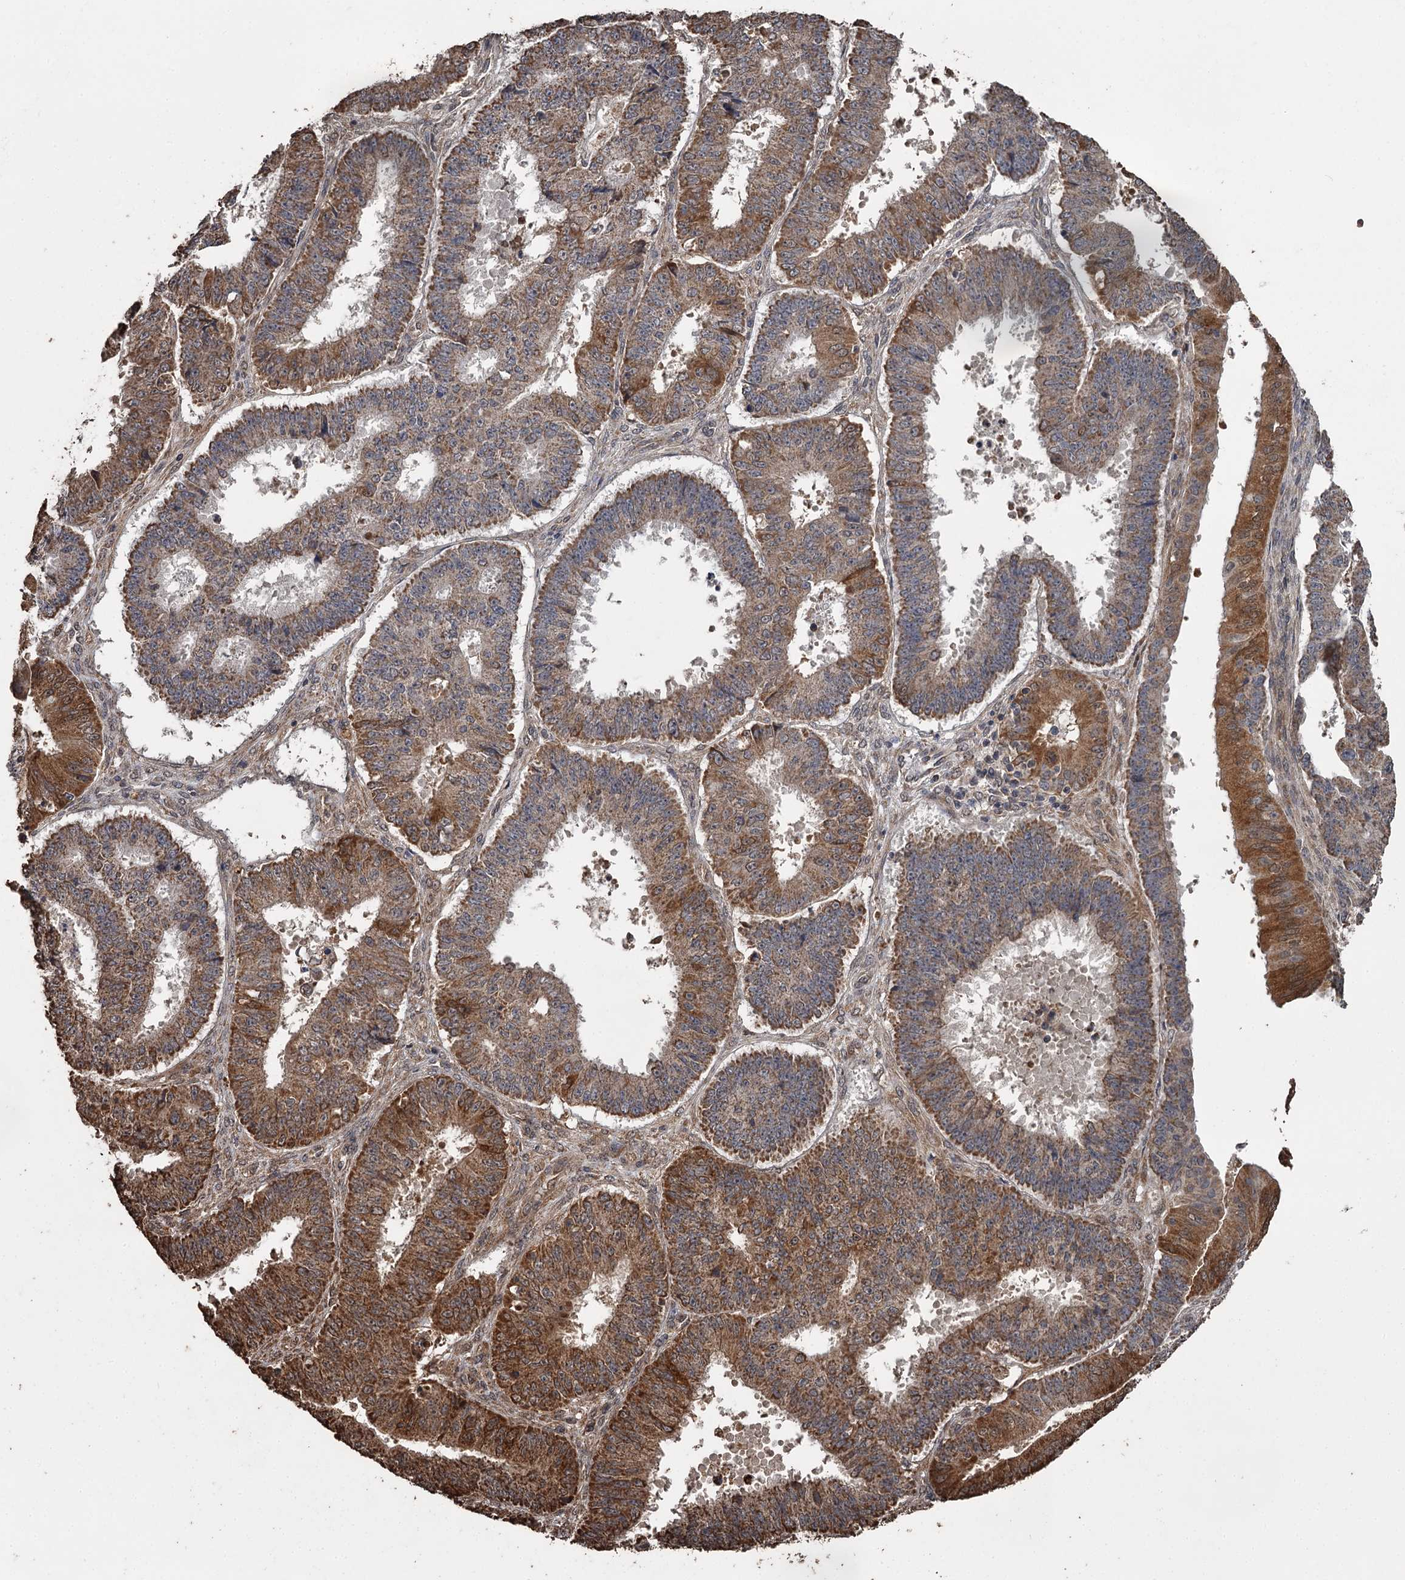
{"staining": {"intensity": "strong", "quantity": ">75%", "location": "cytoplasmic/membranous"}, "tissue": "ovarian cancer", "cell_type": "Tumor cells", "image_type": "cancer", "snomed": [{"axis": "morphology", "description": "Carcinoma, endometroid"}, {"axis": "topography", "description": "Appendix"}, {"axis": "topography", "description": "Ovary"}], "caption": "This histopathology image shows immunohistochemistry (IHC) staining of human ovarian endometroid carcinoma, with high strong cytoplasmic/membranous expression in approximately >75% of tumor cells.", "gene": "WIPI1", "patient": {"sex": "female", "age": 42}}